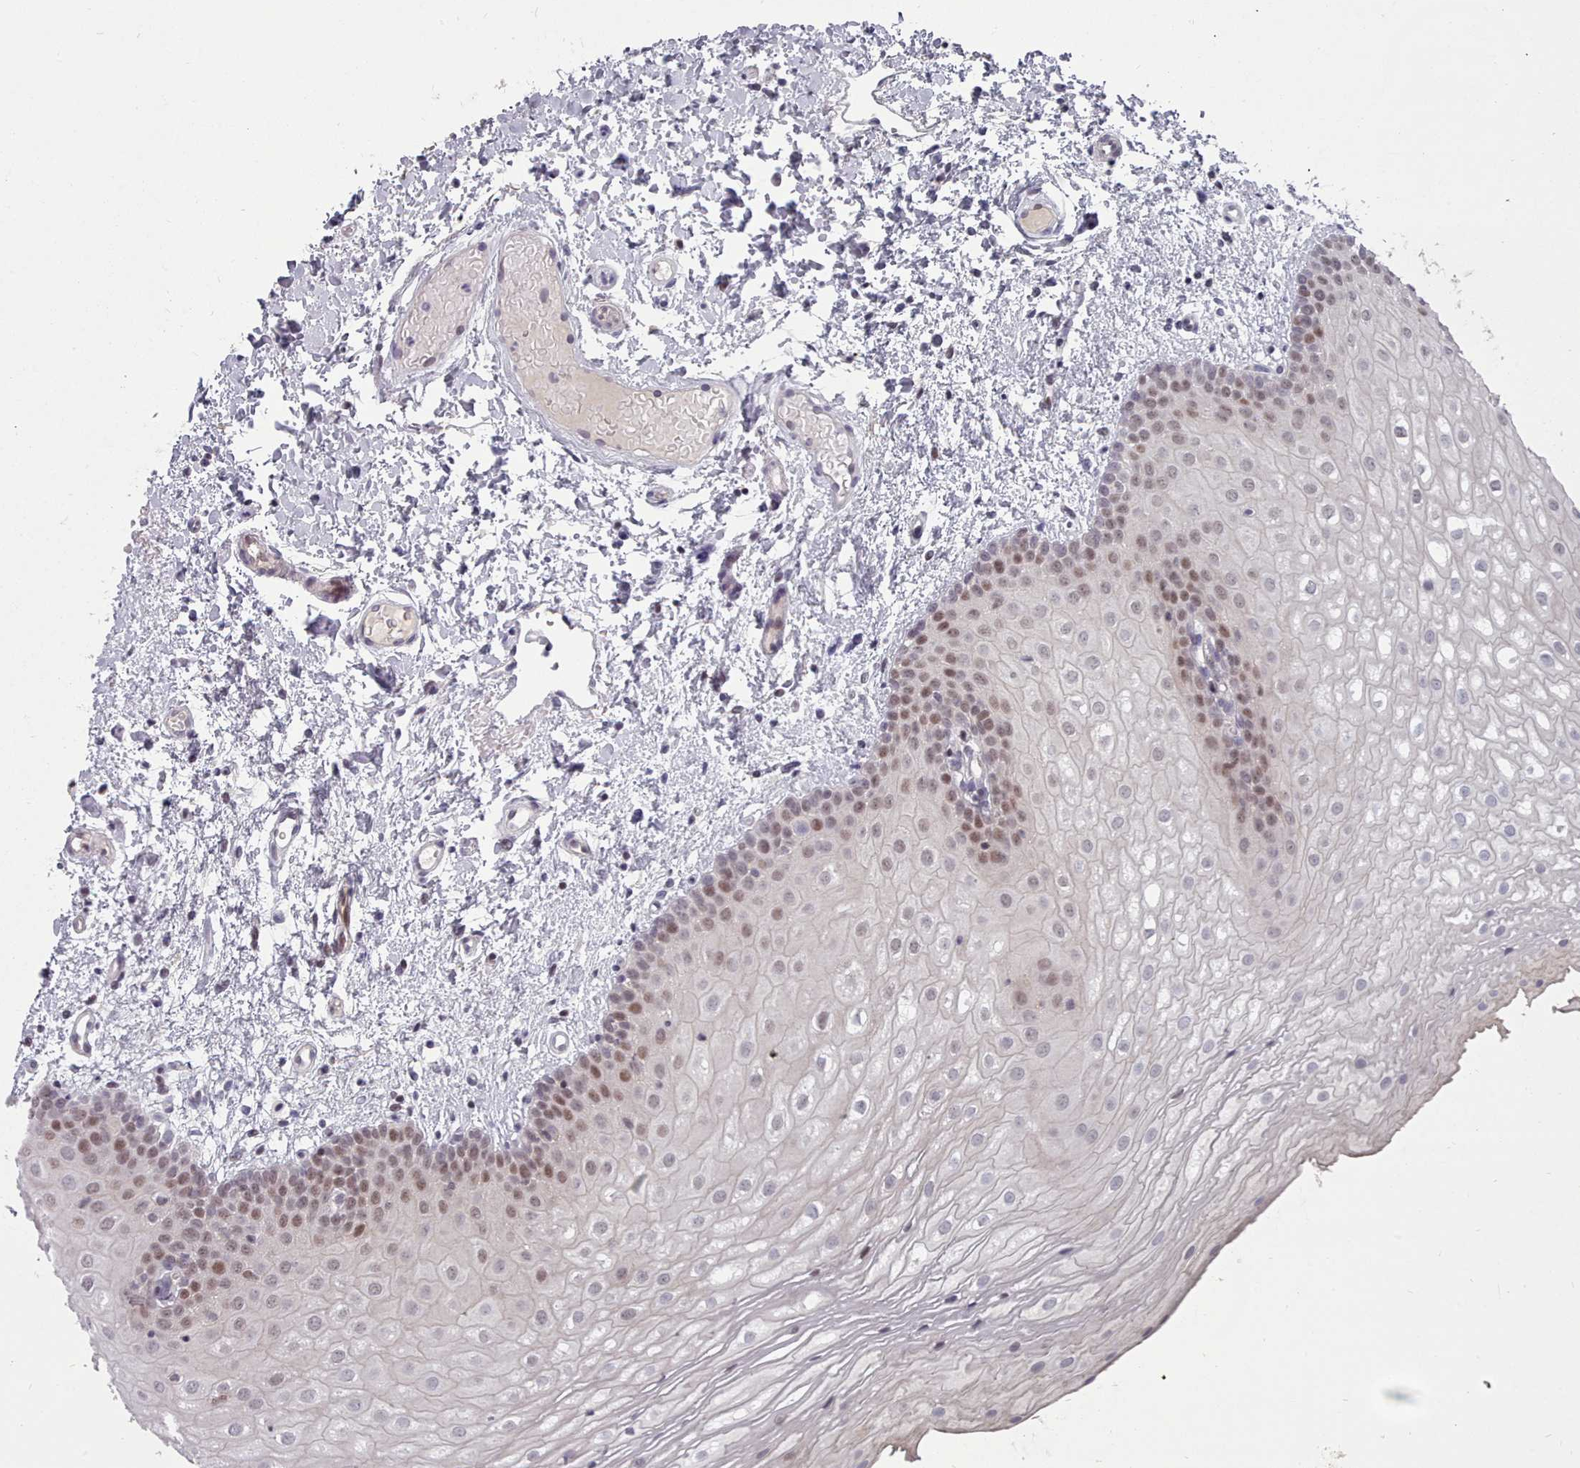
{"staining": {"intensity": "weak", "quantity": "25%-75%", "location": "nuclear"}, "tissue": "oral mucosa", "cell_type": "Squamous epithelial cells", "image_type": "normal", "snomed": [{"axis": "morphology", "description": "Normal tissue, NOS"}, {"axis": "topography", "description": "Oral tissue"}], "caption": "The histopathology image exhibits immunohistochemical staining of unremarkable oral mucosa. There is weak nuclear positivity is seen in approximately 25%-75% of squamous epithelial cells. (Stains: DAB (3,3'-diaminobenzidine) in brown, nuclei in blue, Microscopy: brightfield microscopy at high magnification).", "gene": "GINS1", "patient": {"sex": "female", "age": 54}}